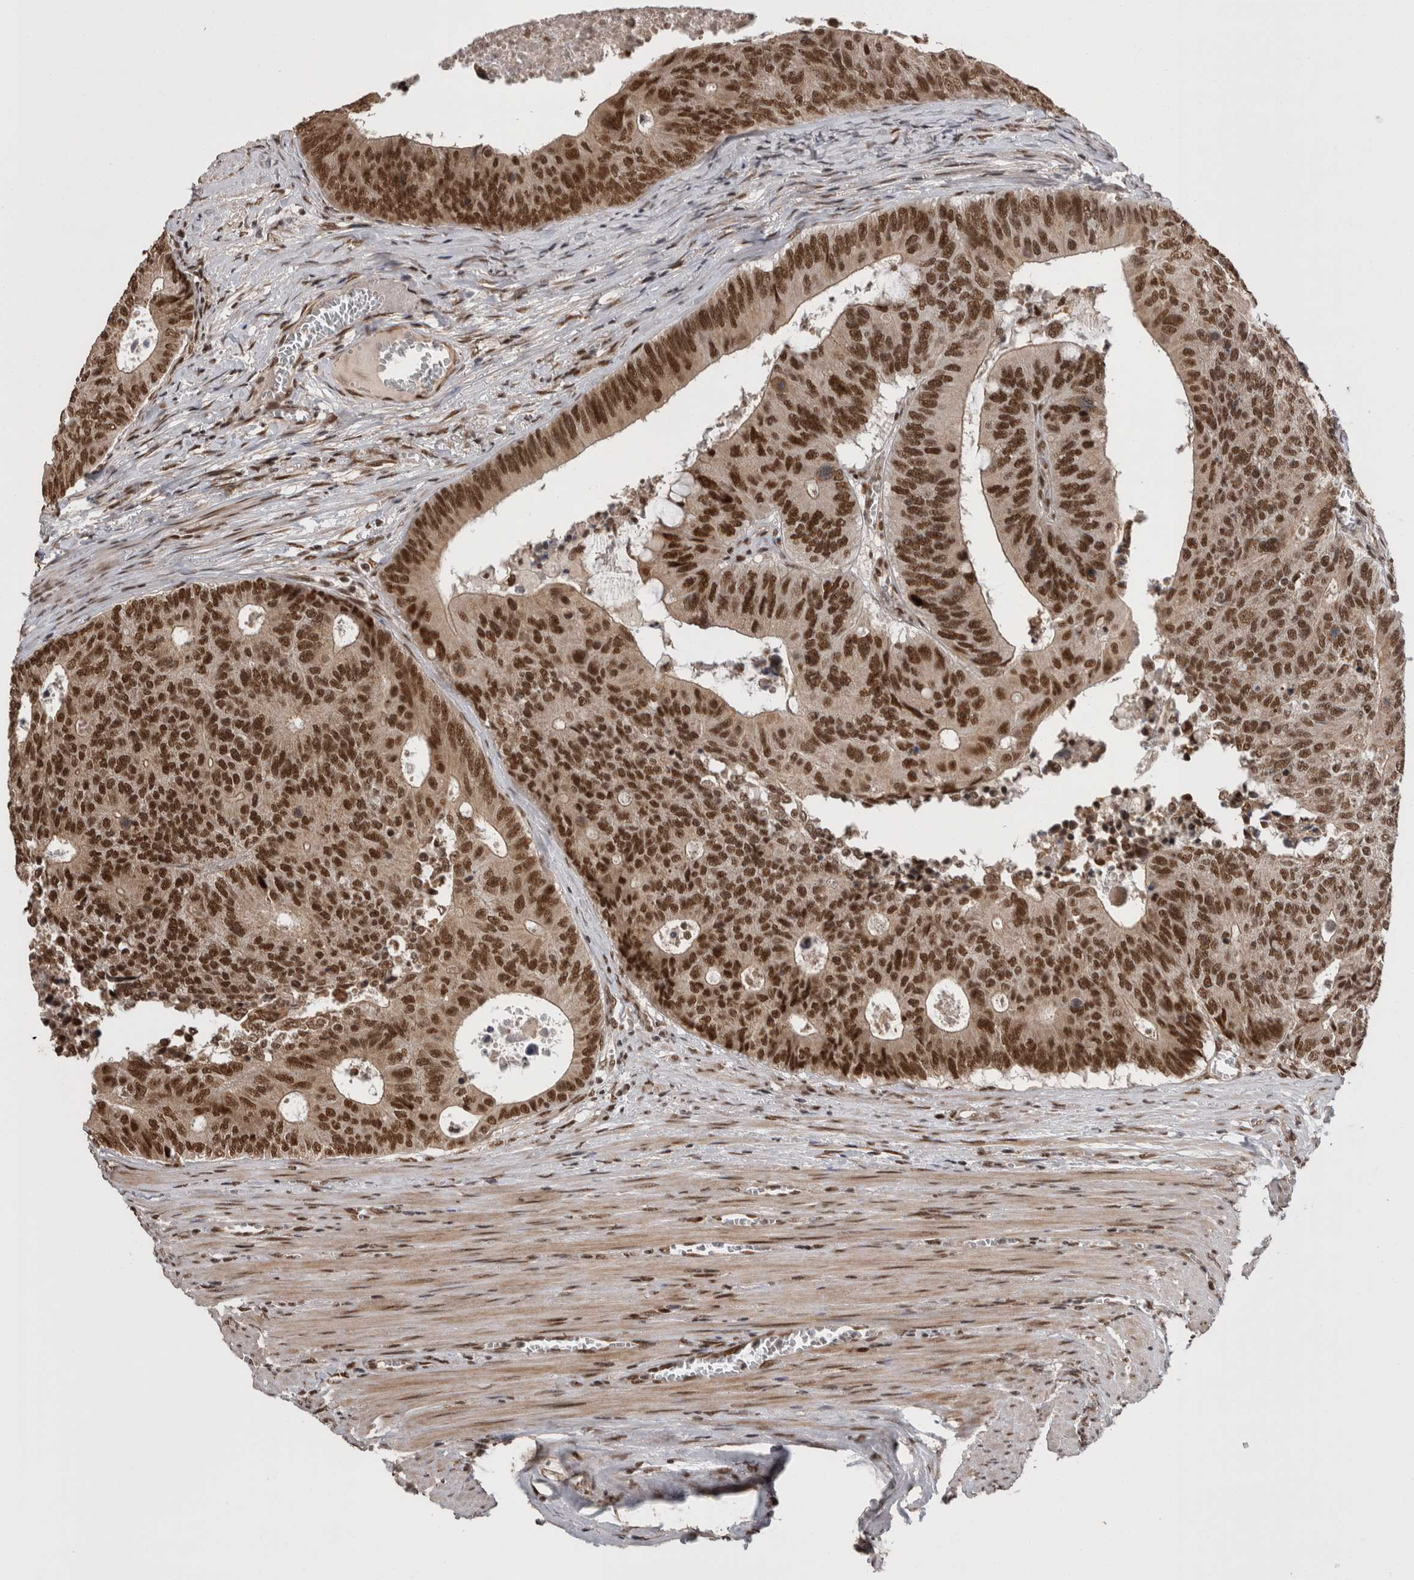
{"staining": {"intensity": "strong", "quantity": ">75%", "location": "nuclear"}, "tissue": "colorectal cancer", "cell_type": "Tumor cells", "image_type": "cancer", "snomed": [{"axis": "morphology", "description": "Adenocarcinoma, NOS"}, {"axis": "topography", "description": "Colon"}], "caption": "An immunohistochemistry photomicrograph of neoplastic tissue is shown. Protein staining in brown shows strong nuclear positivity in colorectal cancer (adenocarcinoma) within tumor cells. (Stains: DAB (3,3'-diaminobenzidine) in brown, nuclei in blue, Microscopy: brightfield microscopy at high magnification).", "gene": "CPSF2", "patient": {"sex": "male", "age": 87}}